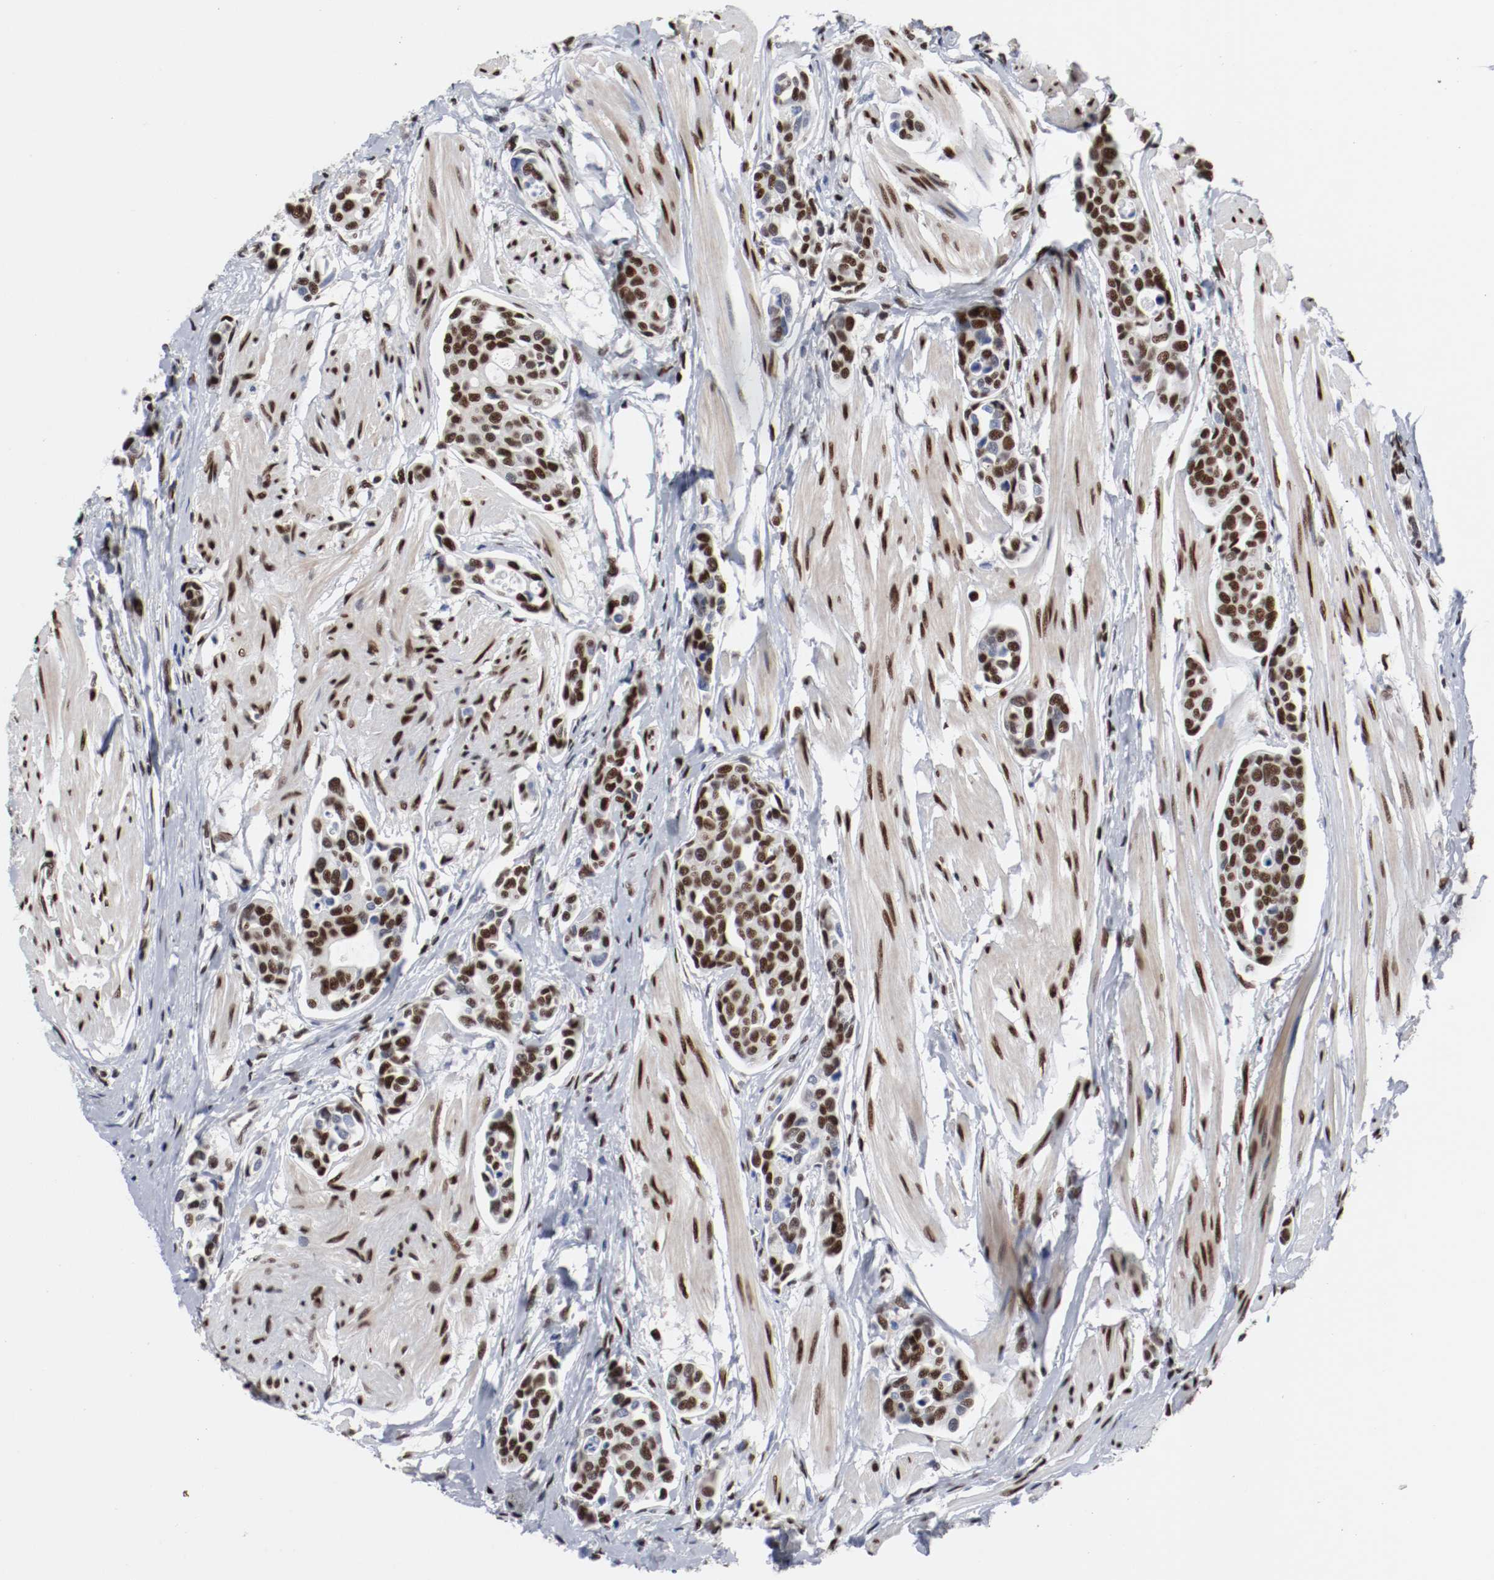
{"staining": {"intensity": "strong", "quantity": ">75%", "location": "nuclear"}, "tissue": "urothelial cancer", "cell_type": "Tumor cells", "image_type": "cancer", "snomed": [{"axis": "morphology", "description": "Urothelial carcinoma, High grade"}, {"axis": "topography", "description": "Urinary bladder"}], "caption": "Human high-grade urothelial carcinoma stained with a protein marker reveals strong staining in tumor cells.", "gene": "MEF2D", "patient": {"sex": "male", "age": 78}}